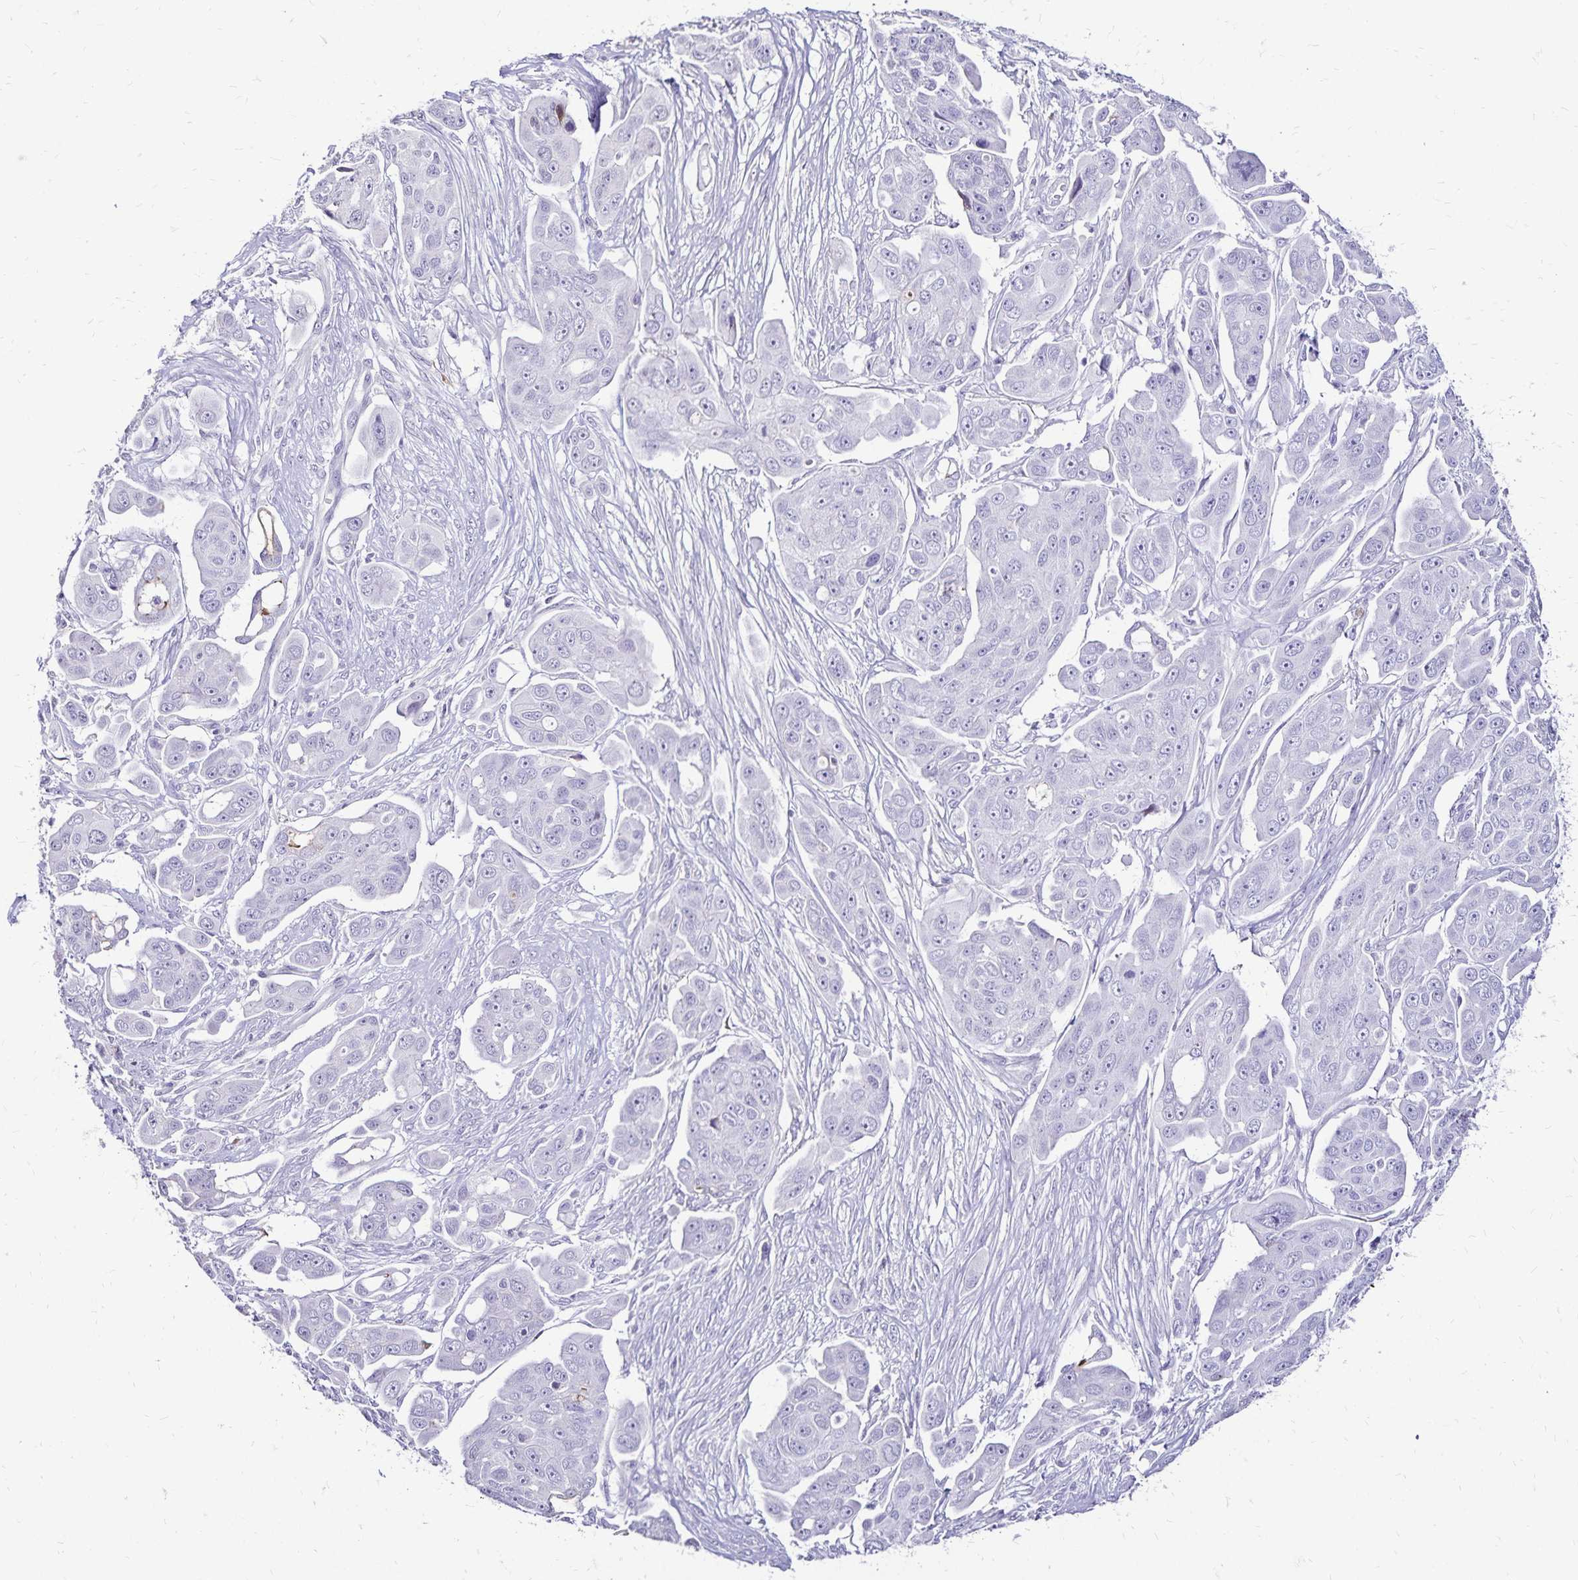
{"staining": {"intensity": "negative", "quantity": "none", "location": "none"}, "tissue": "ovarian cancer", "cell_type": "Tumor cells", "image_type": "cancer", "snomed": [{"axis": "morphology", "description": "Carcinoma, endometroid"}, {"axis": "topography", "description": "Ovary"}], "caption": "An IHC image of ovarian endometroid carcinoma is shown. There is no staining in tumor cells of ovarian endometroid carcinoma. (DAB immunohistochemistry (IHC) with hematoxylin counter stain).", "gene": "KISS1", "patient": {"sex": "female", "age": 70}}